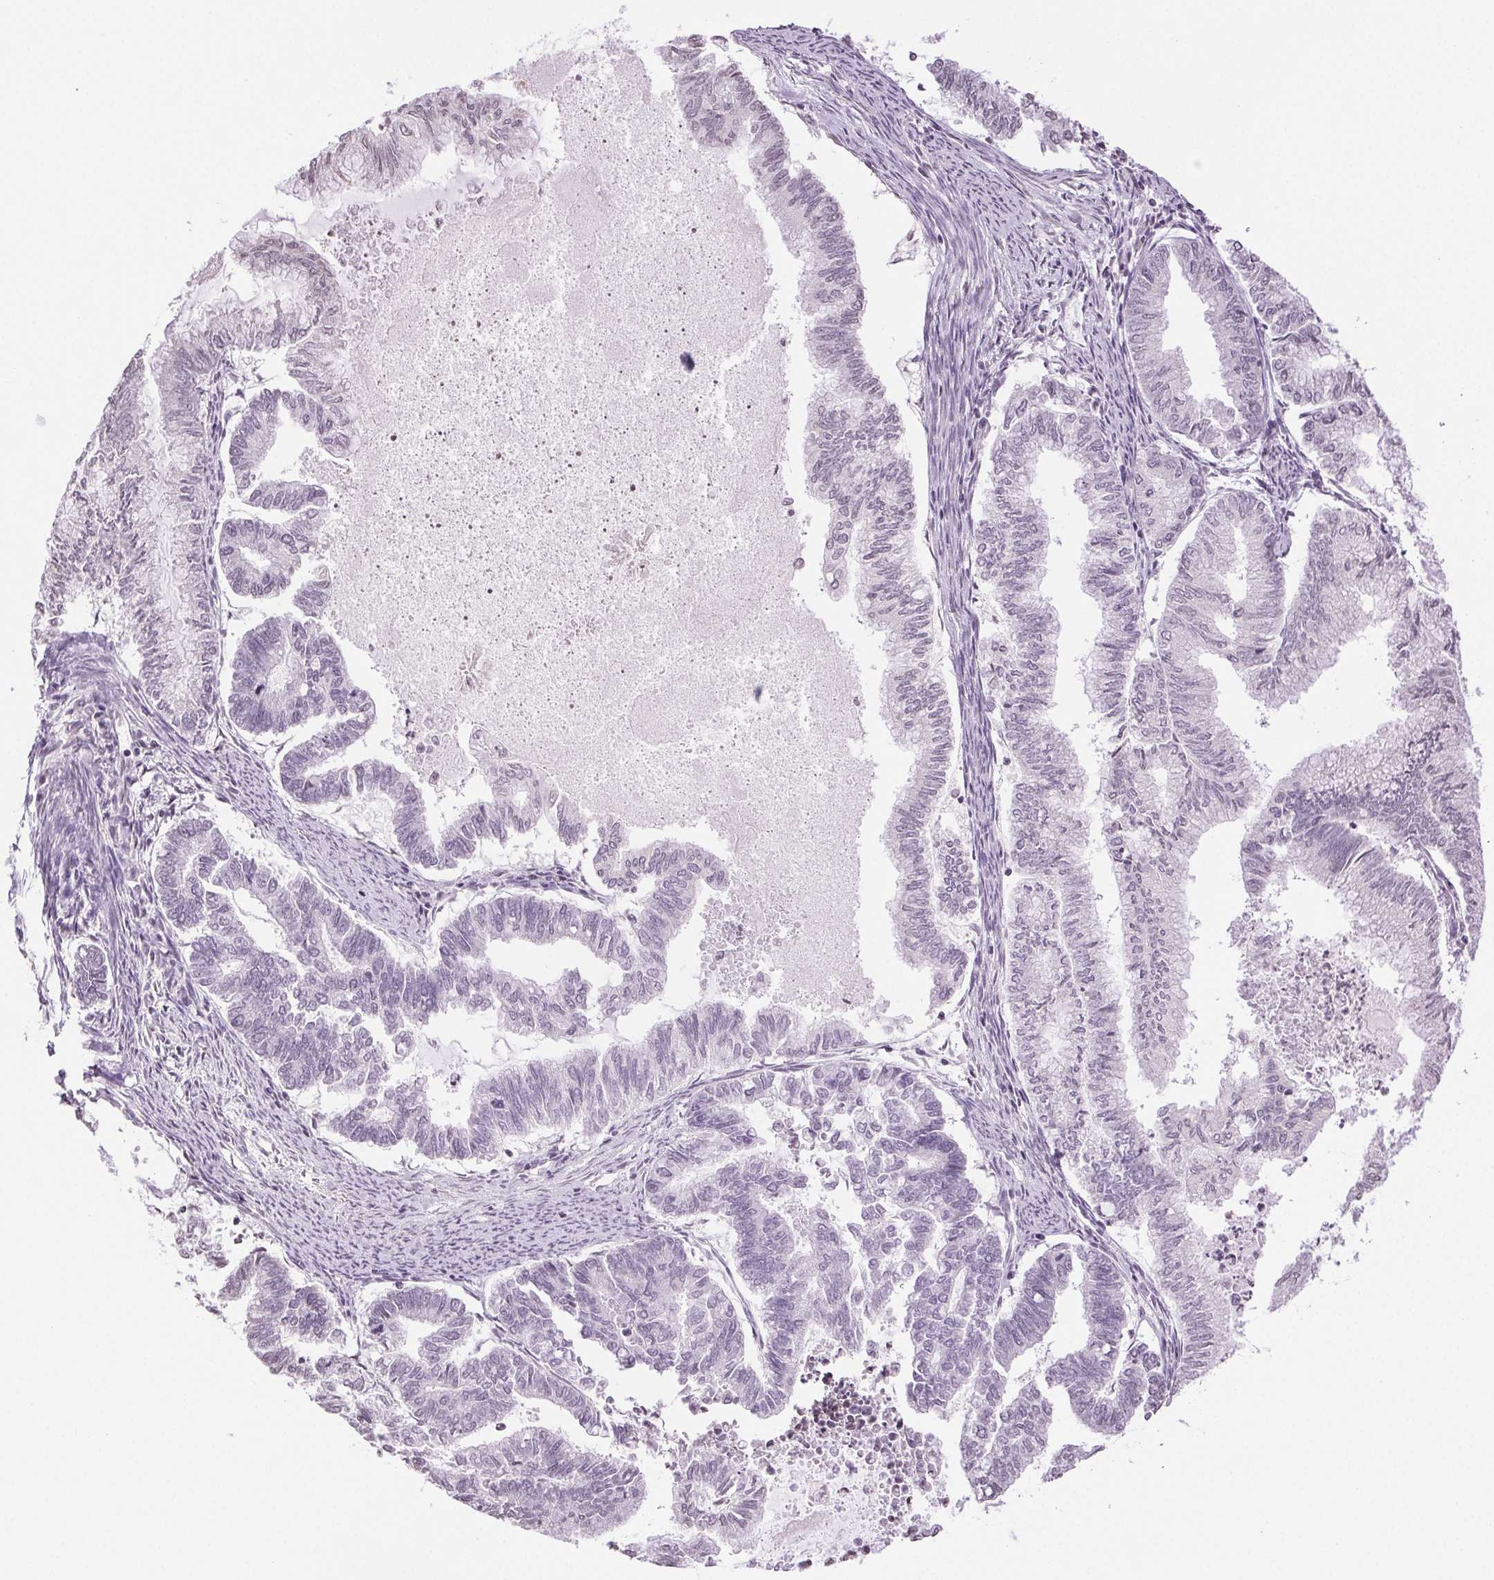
{"staining": {"intensity": "negative", "quantity": "none", "location": "none"}, "tissue": "endometrial cancer", "cell_type": "Tumor cells", "image_type": "cancer", "snomed": [{"axis": "morphology", "description": "Adenocarcinoma, NOS"}, {"axis": "topography", "description": "Endometrium"}], "caption": "This is an IHC micrograph of human adenocarcinoma (endometrial). There is no expression in tumor cells.", "gene": "TNNT3", "patient": {"sex": "female", "age": 79}}